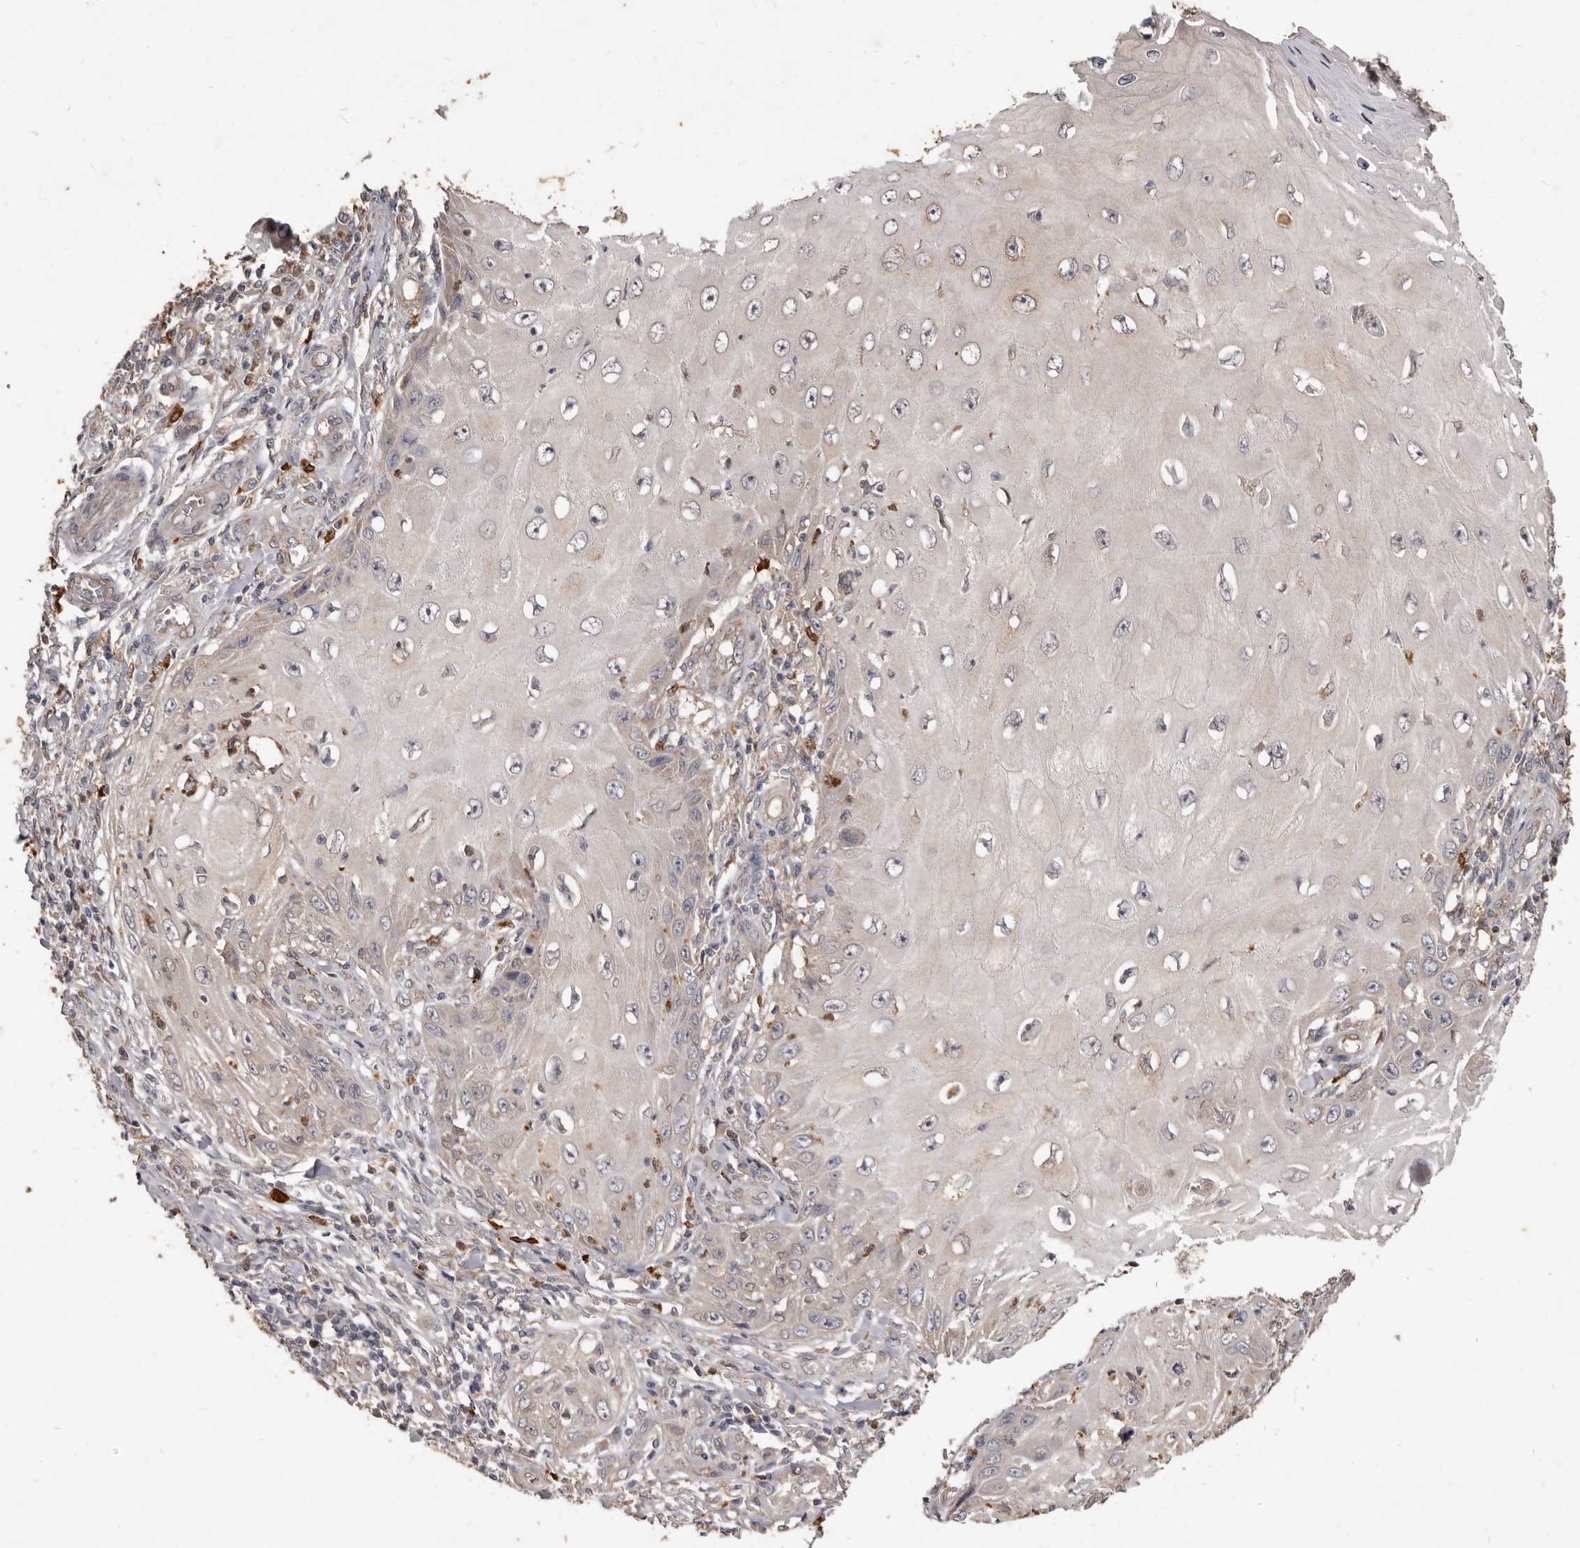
{"staining": {"intensity": "weak", "quantity": "<25%", "location": "cytoplasmic/membranous"}, "tissue": "skin cancer", "cell_type": "Tumor cells", "image_type": "cancer", "snomed": [{"axis": "morphology", "description": "Squamous cell carcinoma, NOS"}, {"axis": "topography", "description": "Skin"}], "caption": "This is an immunohistochemistry histopathology image of skin cancer (squamous cell carcinoma). There is no positivity in tumor cells.", "gene": "ACLY", "patient": {"sex": "female", "age": 73}}